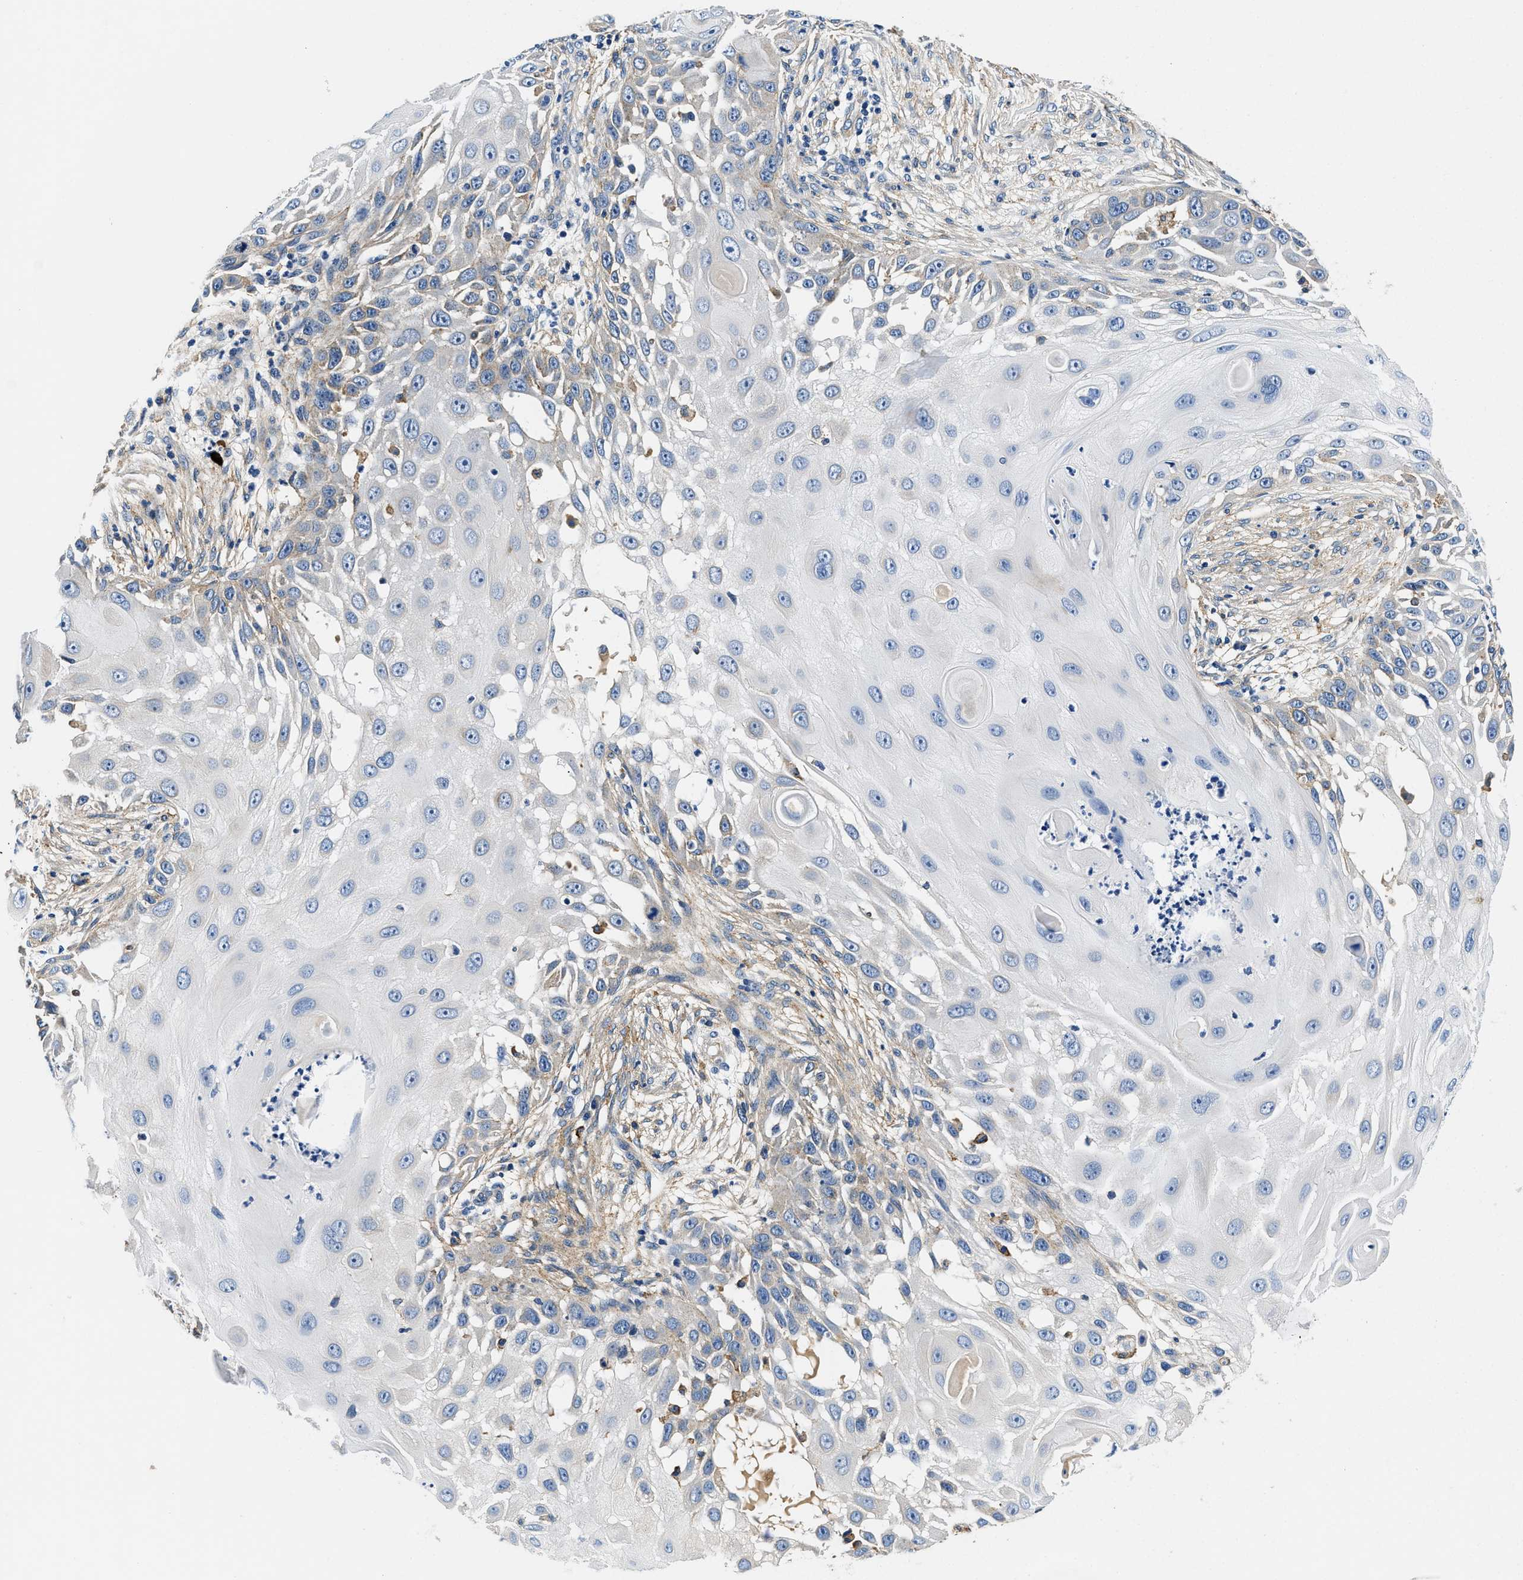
{"staining": {"intensity": "negative", "quantity": "none", "location": "none"}, "tissue": "skin cancer", "cell_type": "Tumor cells", "image_type": "cancer", "snomed": [{"axis": "morphology", "description": "Squamous cell carcinoma, NOS"}, {"axis": "topography", "description": "Skin"}], "caption": "This image is of skin cancer (squamous cell carcinoma) stained with immunohistochemistry to label a protein in brown with the nuclei are counter-stained blue. There is no expression in tumor cells.", "gene": "ZFAND3", "patient": {"sex": "female", "age": 44}}